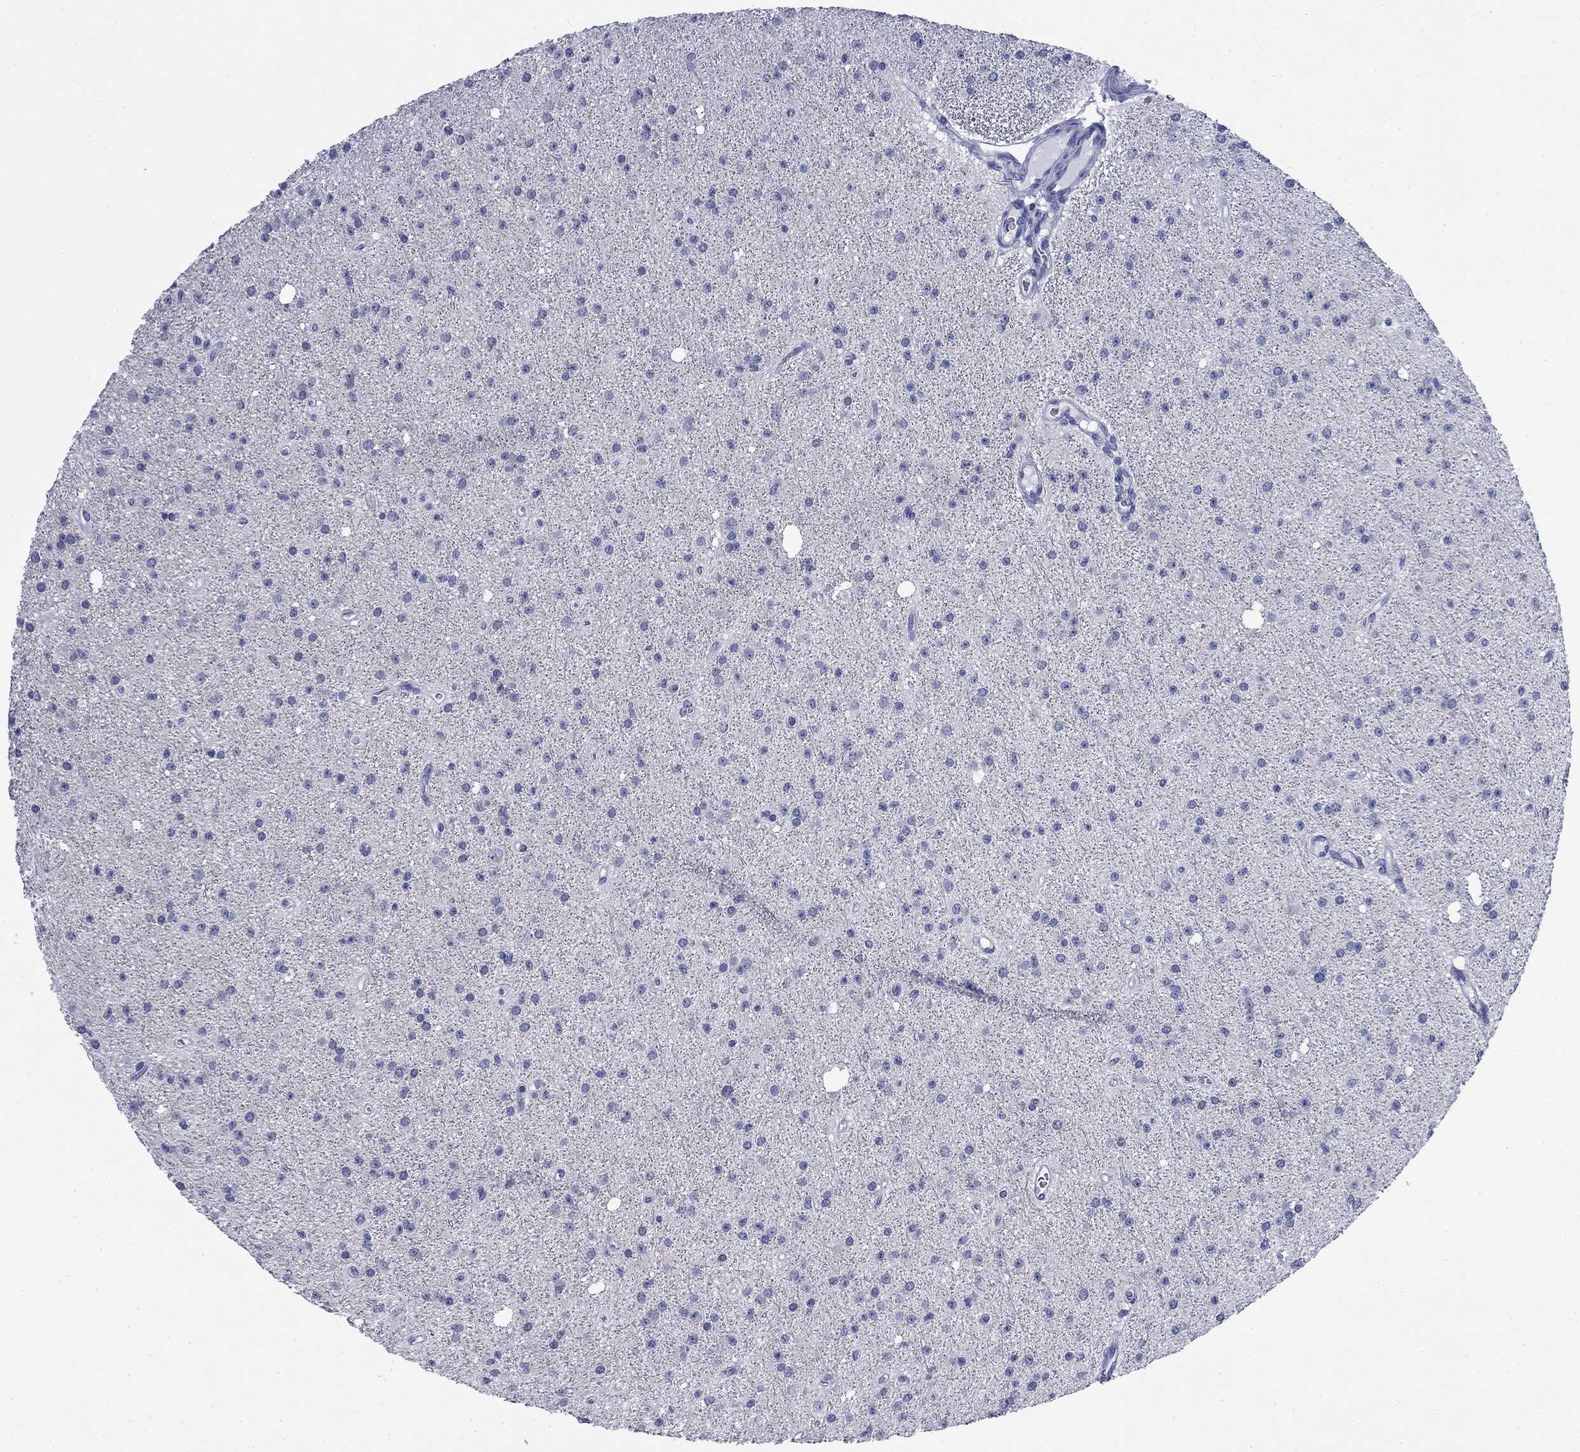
{"staining": {"intensity": "negative", "quantity": "none", "location": "none"}, "tissue": "glioma", "cell_type": "Tumor cells", "image_type": "cancer", "snomed": [{"axis": "morphology", "description": "Glioma, malignant, Low grade"}, {"axis": "topography", "description": "Brain"}], "caption": "Glioma stained for a protein using immunohistochemistry (IHC) exhibits no staining tumor cells.", "gene": "IGF2BP3", "patient": {"sex": "male", "age": 27}}